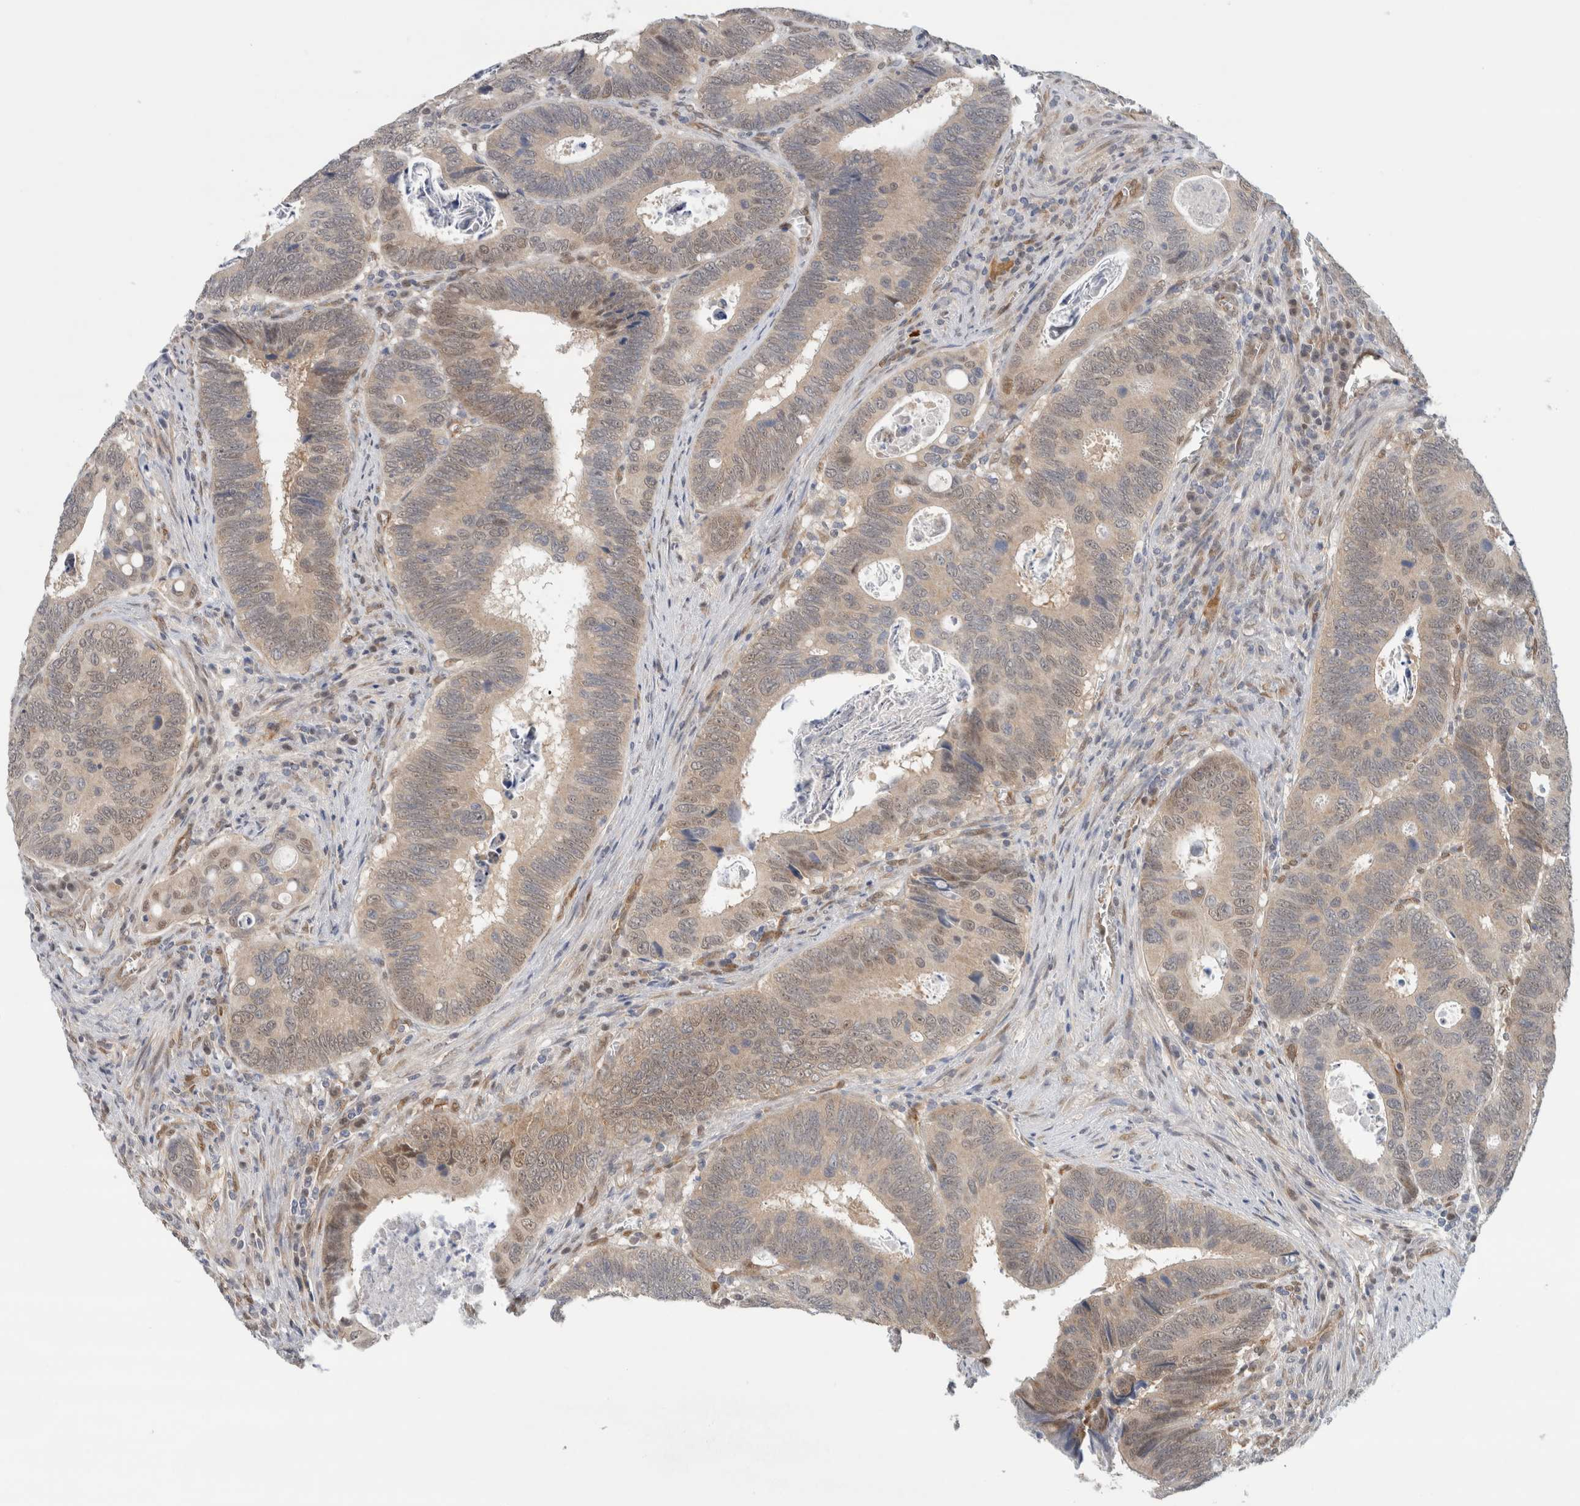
{"staining": {"intensity": "weak", "quantity": "<25%", "location": "cytoplasmic/membranous,nuclear"}, "tissue": "colorectal cancer", "cell_type": "Tumor cells", "image_type": "cancer", "snomed": [{"axis": "morphology", "description": "Adenocarcinoma, NOS"}, {"axis": "topography", "description": "Colon"}], "caption": "Tumor cells show no significant staining in colorectal cancer (adenocarcinoma). (DAB (3,3'-diaminobenzidine) immunohistochemistry, high magnification).", "gene": "EIF4G3", "patient": {"sex": "male", "age": 72}}